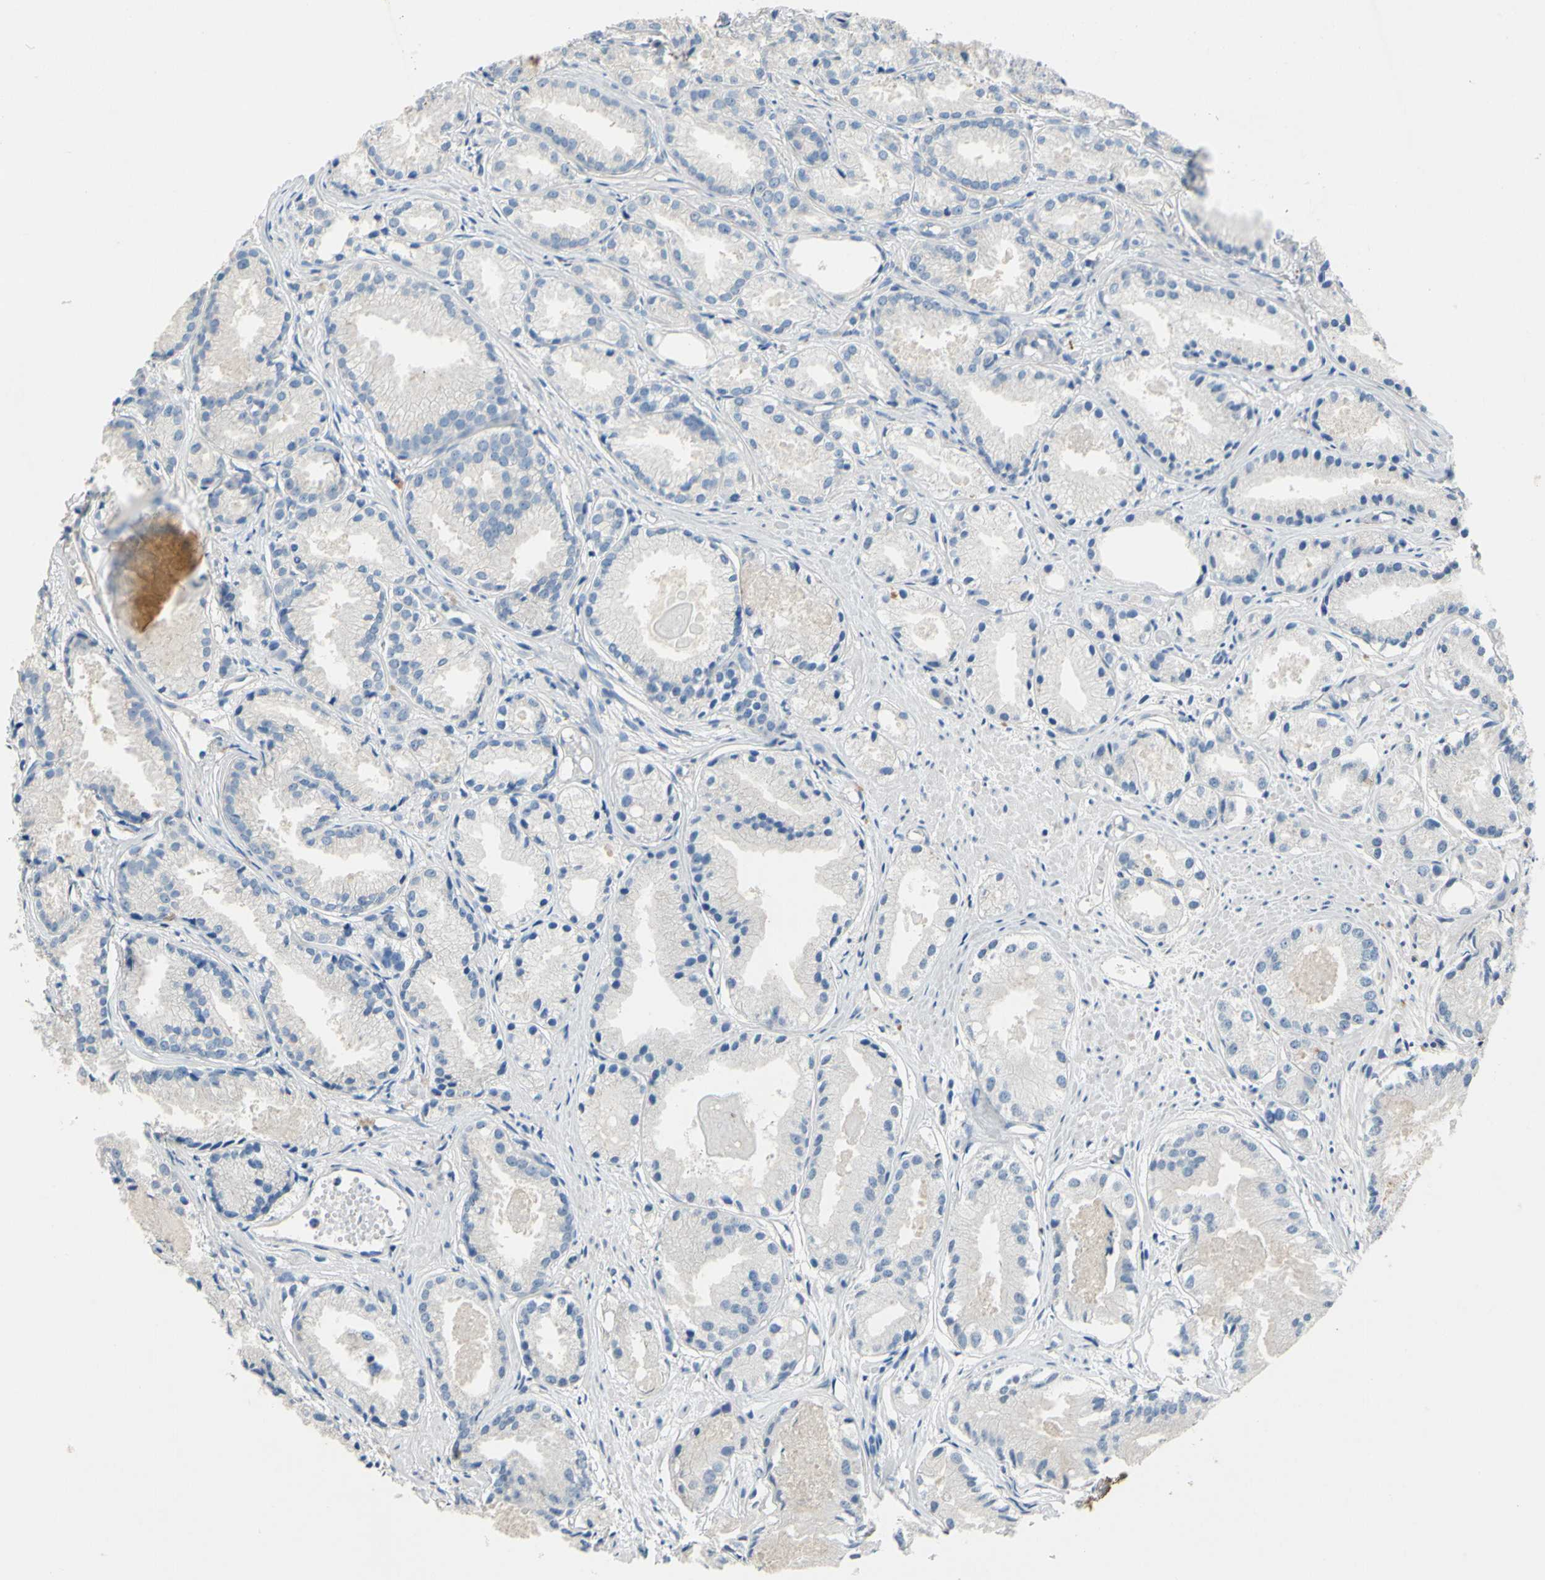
{"staining": {"intensity": "negative", "quantity": "none", "location": "none"}, "tissue": "prostate cancer", "cell_type": "Tumor cells", "image_type": "cancer", "snomed": [{"axis": "morphology", "description": "Adenocarcinoma, Low grade"}, {"axis": "topography", "description": "Prostate"}], "caption": "High power microscopy histopathology image of an IHC image of prostate cancer, revealing no significant expression in tumor cells. (DAB IHC, high magnification).", "gene": "CDH10", "patient": {"sex": "male", "age": 72}}